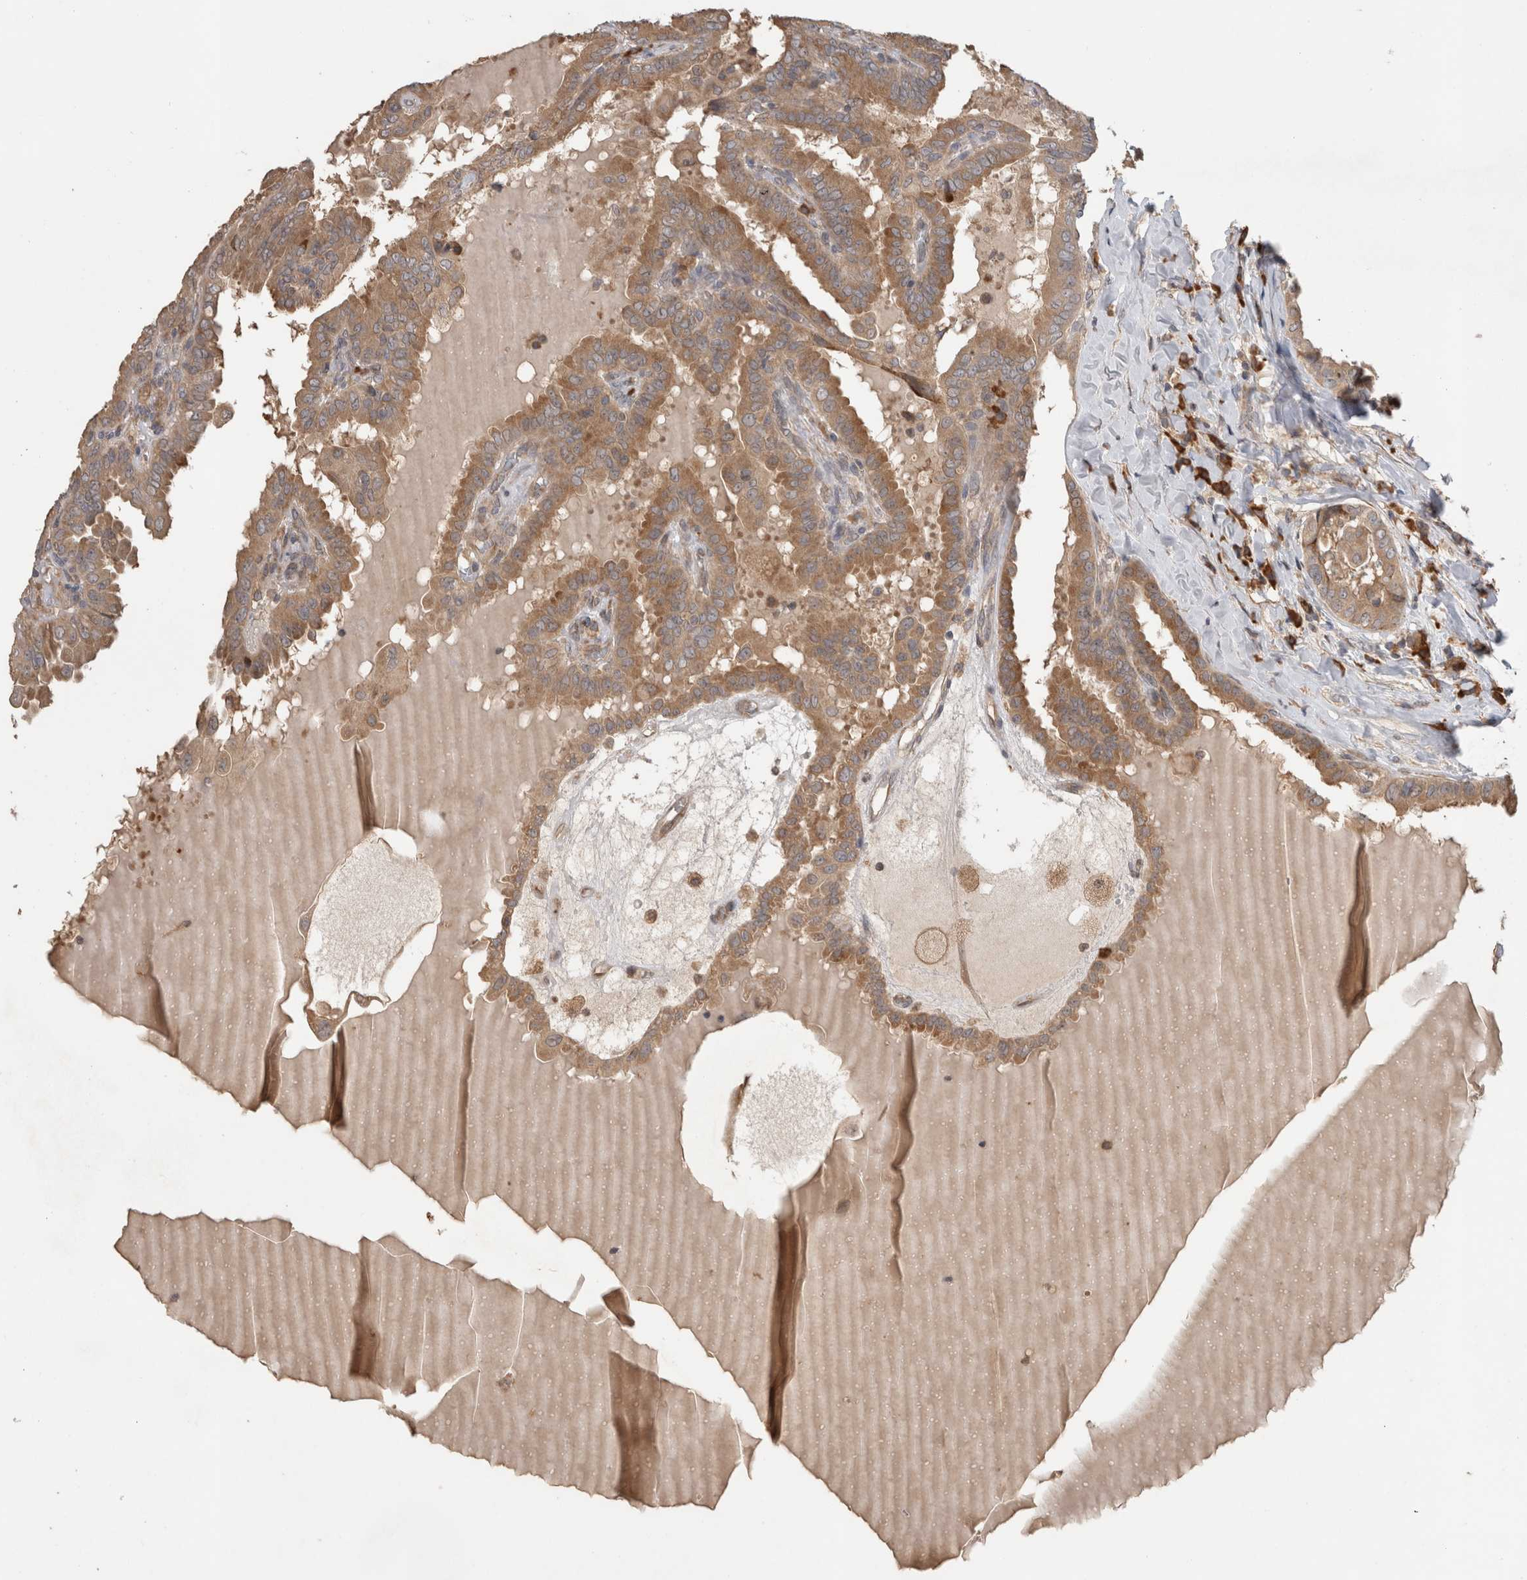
{"staining": {"intensity": "moderate", "quantity": ">75%", "location": "cytoplasmic/membranous"}, "tissue": "thyroid cancer", "cell_type": "Tumor cells", "image_type": "cancer", "snomed": [{"axis": "morphology", "description": "Papillary adenocarcinoma, NOS"}, {"axis": "topography", "description": "Thyroid gland"}], "caption": "Thyroid papillary adenocarcinoma stained for a protein (brown) demonstrates moderate cytoplasmic/membranous positive staining in approximately >75% of tumor cells.", "gene": "TBCE", "patient": {"sex": "male", "age": 33}}